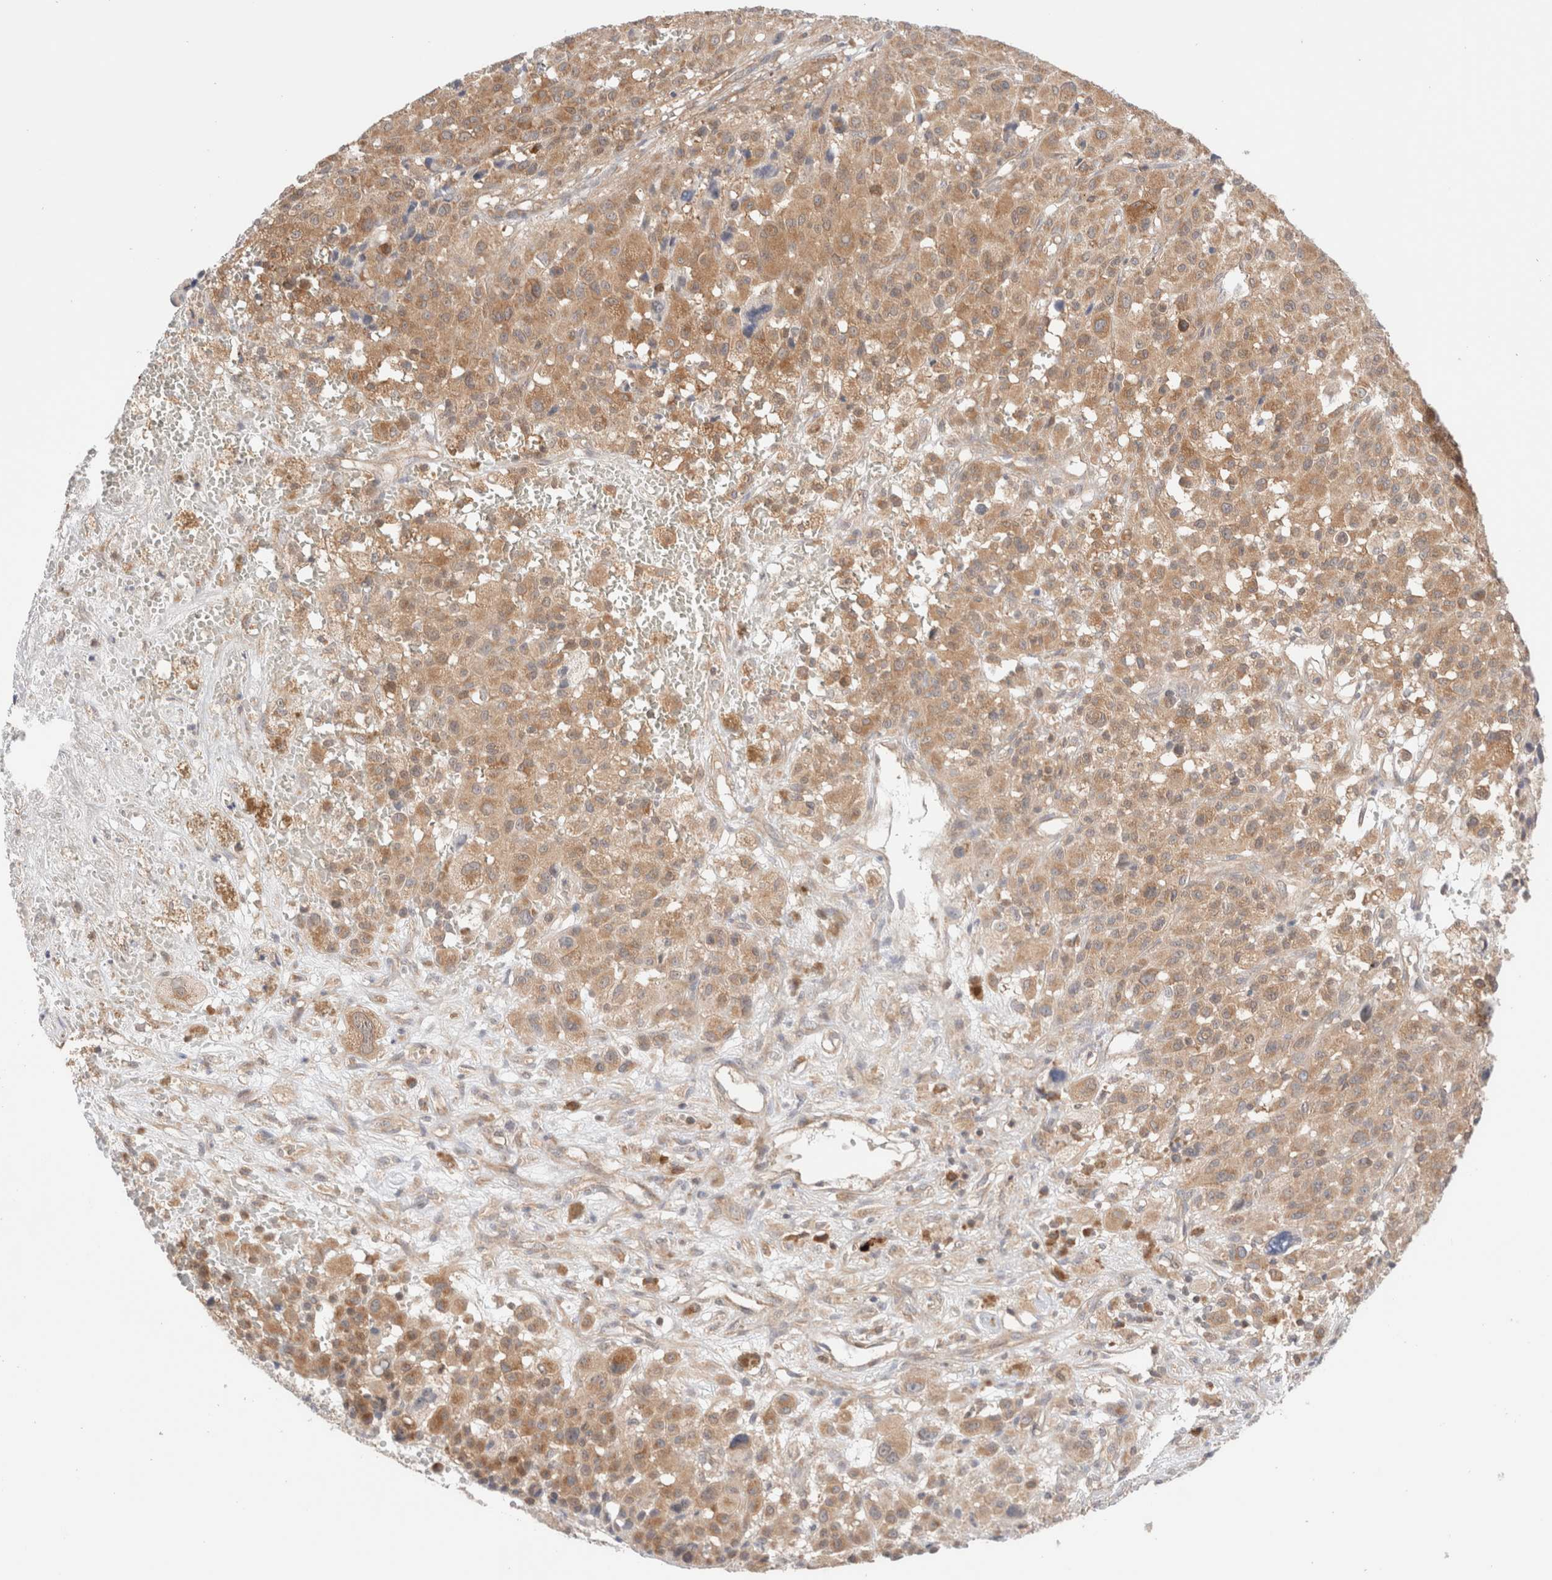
{"staining": {"intensity": "moderate", "quantity": ">75%", "location": "cytoplasmic/membranous"}, "tissue": "melanoma", "cell_type": "Tumor cells", "image_type": "cancer", "snomed": [{"axis": "morphology", "description": "Malignant melanoma, Metastatic site"}, {"axis": "topography", "description": "Skin"}], "caption": "Human melanoma stained for a protein (brown) exhibits moderate cytoplasmic/membranous positive expression in approximately >75% of tumor cells.", "gene": "XKR4", "patient": {"sex": "female", "age": 74}}